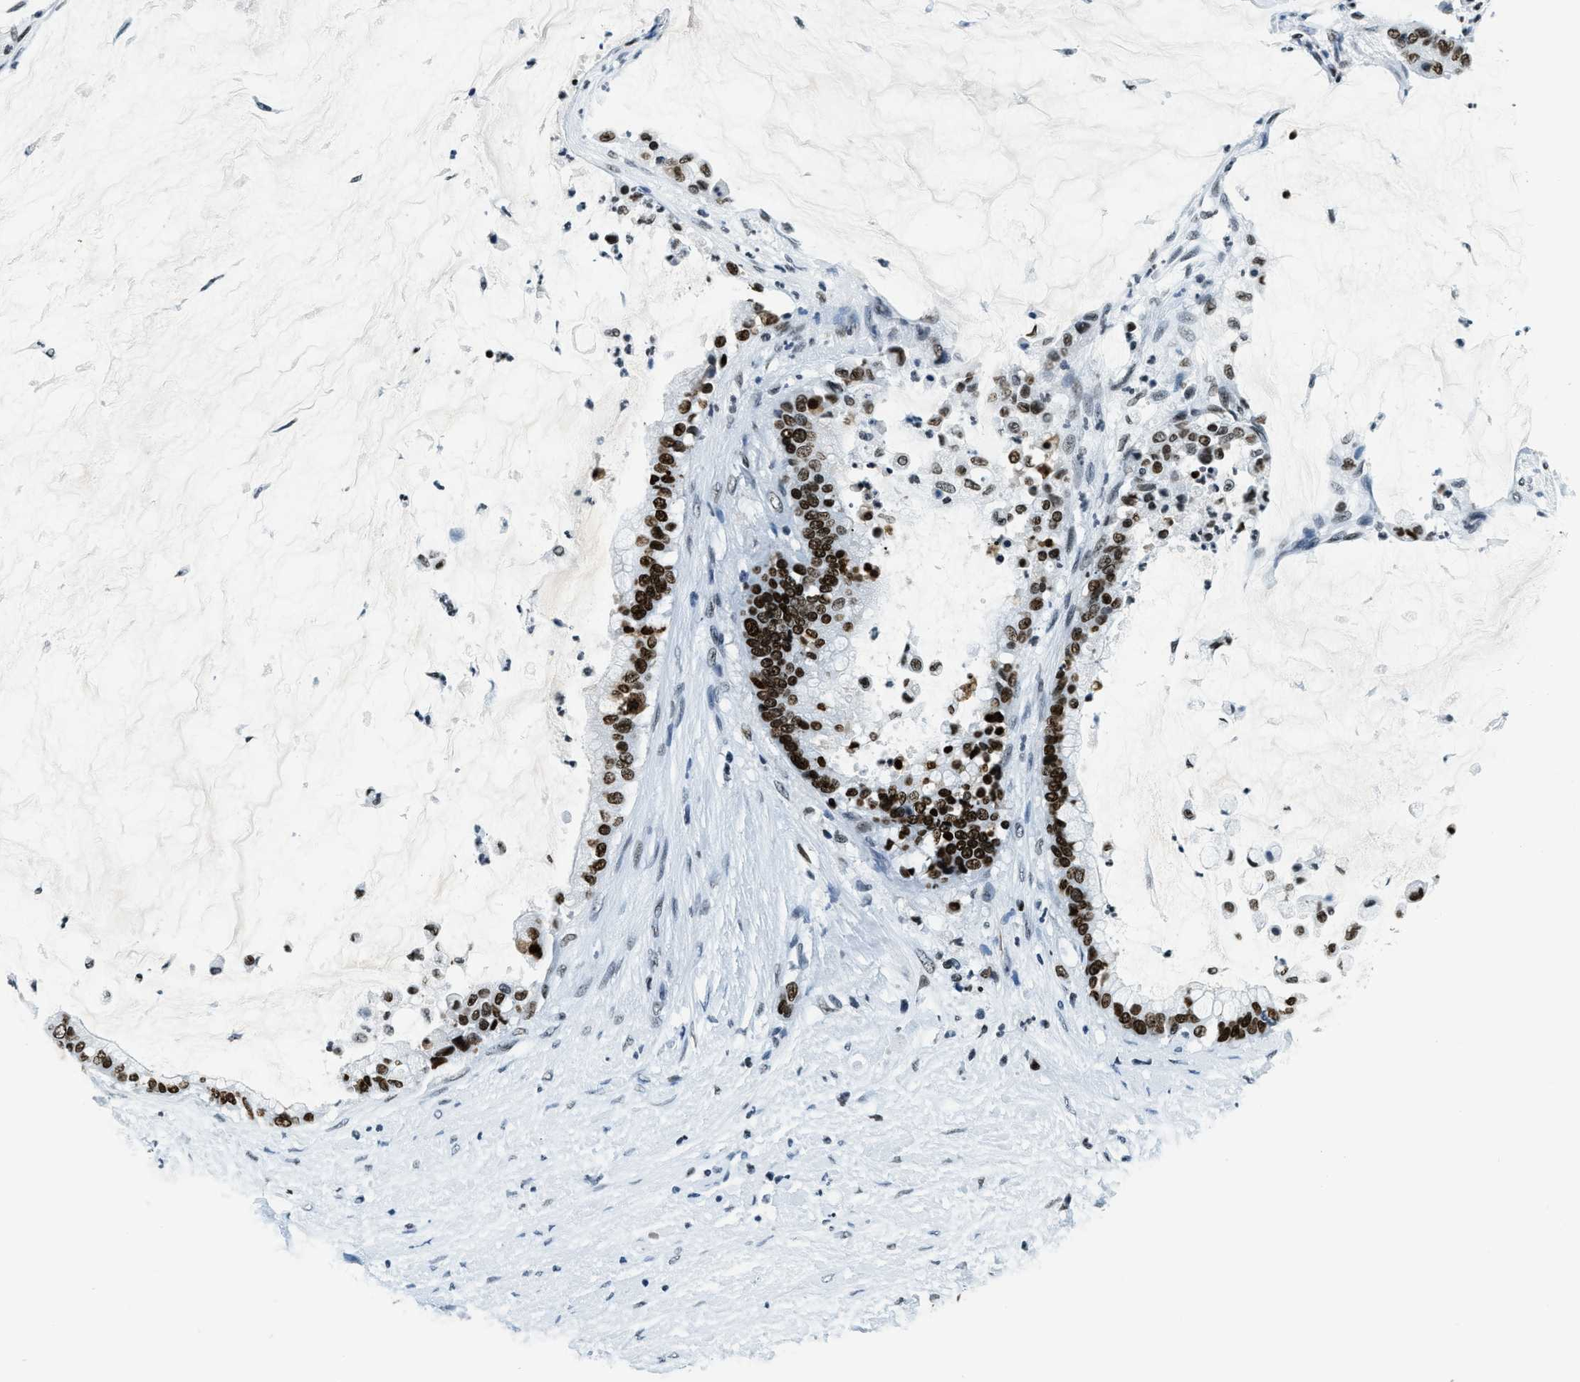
{"staining": {"intensity": "strong", "quantity": ">75%", "location": "nuclear"}, "tissue": "pancreatic cancer", "cell_type": "Tumor cells", "image_type": "cancer", "snomed": [{"axis": "morphology", "description": "Adenocarcinoma, NOS"}, {"axis": "topography", "description": "Pancreas"}], "caption": "This is a photomicrograph of immunohistochemistry (IHC) staining of adenocarcinoma (pancreatic), which shows strong staining in the nuclear of tumor cells.", "gene": "TOP1", "patient": {"sex": "male", "age": 41}}